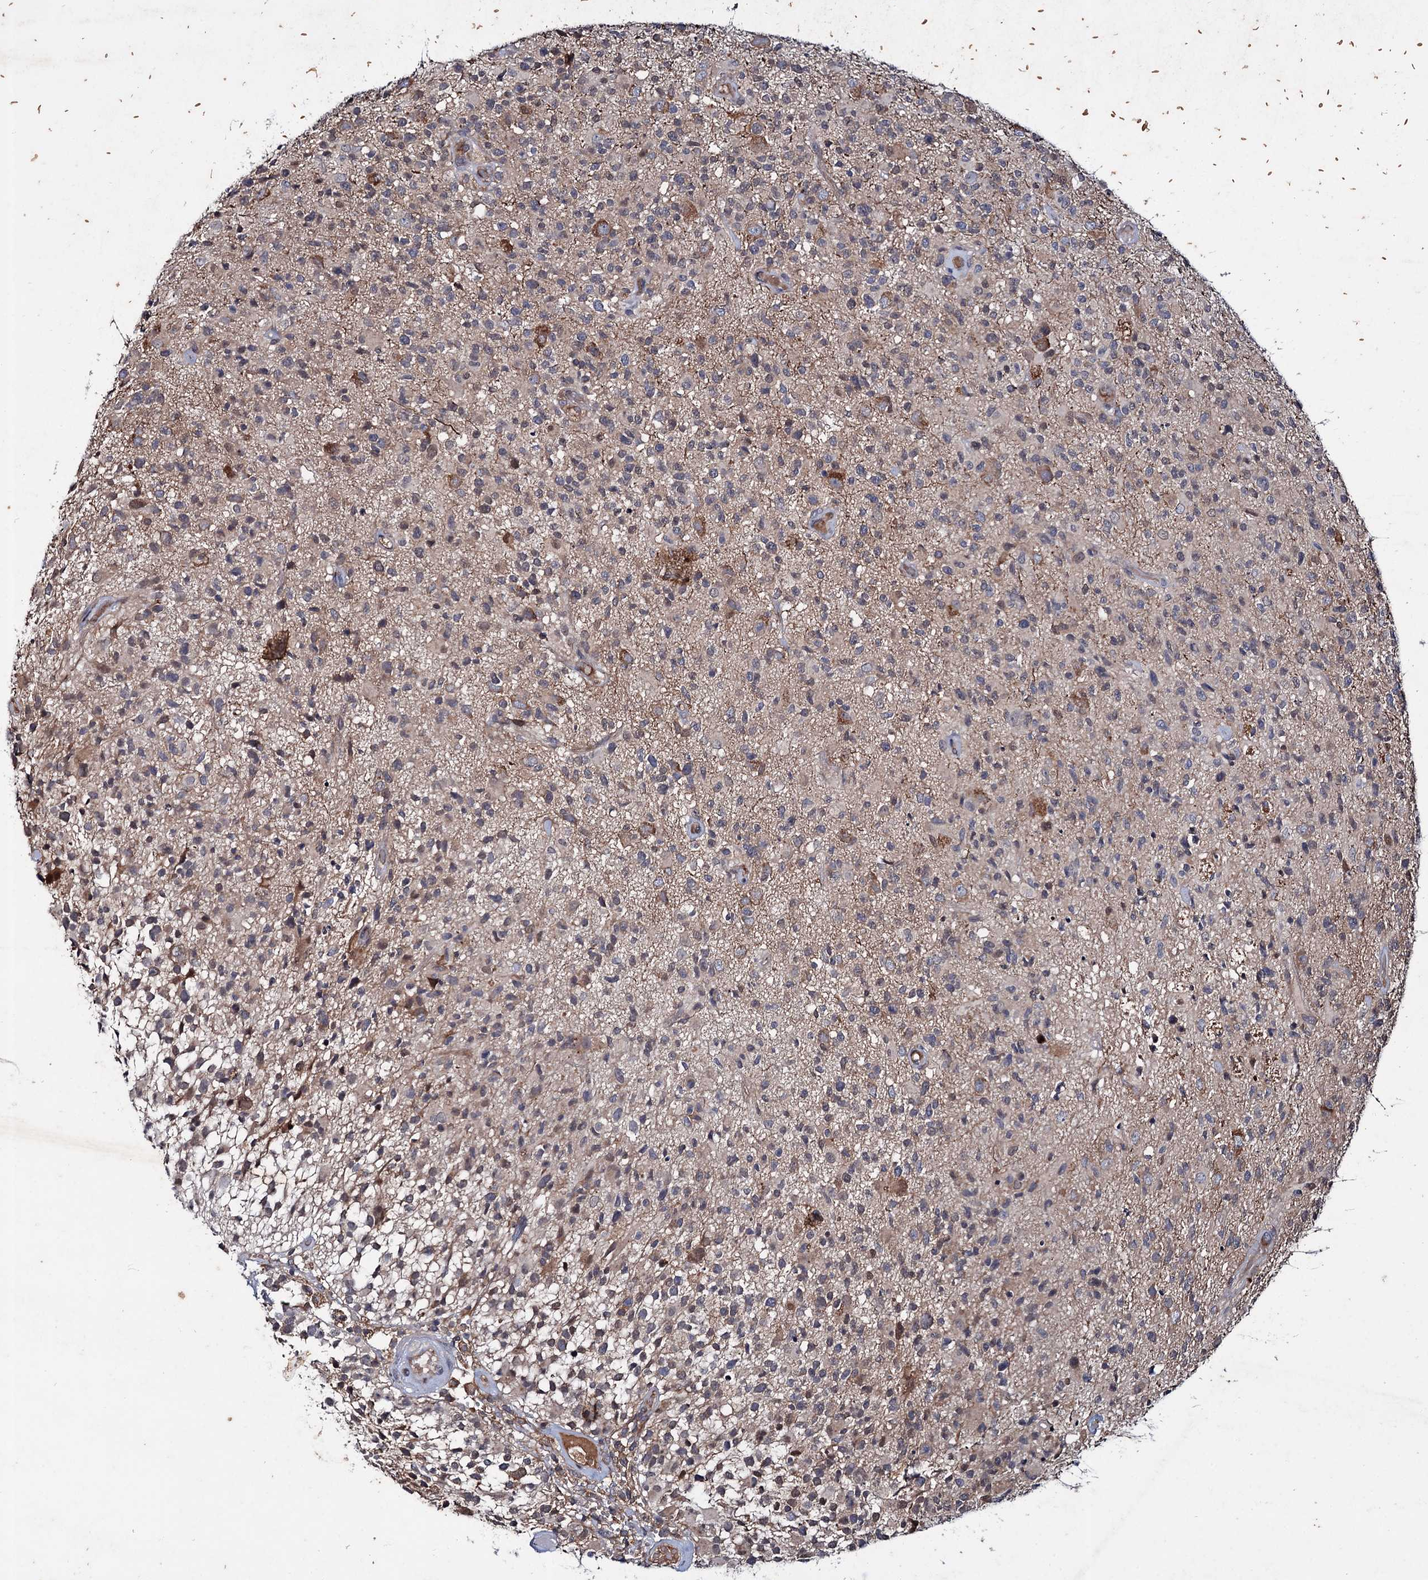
{"staining": {"intensity": "moderate", "quantity": "<25%", "location": "cytoplasmic/membranous"}, "tissue": "glioma", "cell_type": "Tumor cells", "image_type": "cancer", "snomed": [{"axis": "morphology", "description": "Glioma, malignant, High grade"}, {"axis": "morphology", "description": "Glioblastoma, NOS"}, {"axis": "topography", "description": "Brain"}], "caption": "Malignant glioma (high-grade) stained for a protein displays moderate cytoplasmic/membranous positivity in tumor cells.", "gene": "PTPN3", "patient": {"sex": "male", "age": 60}}